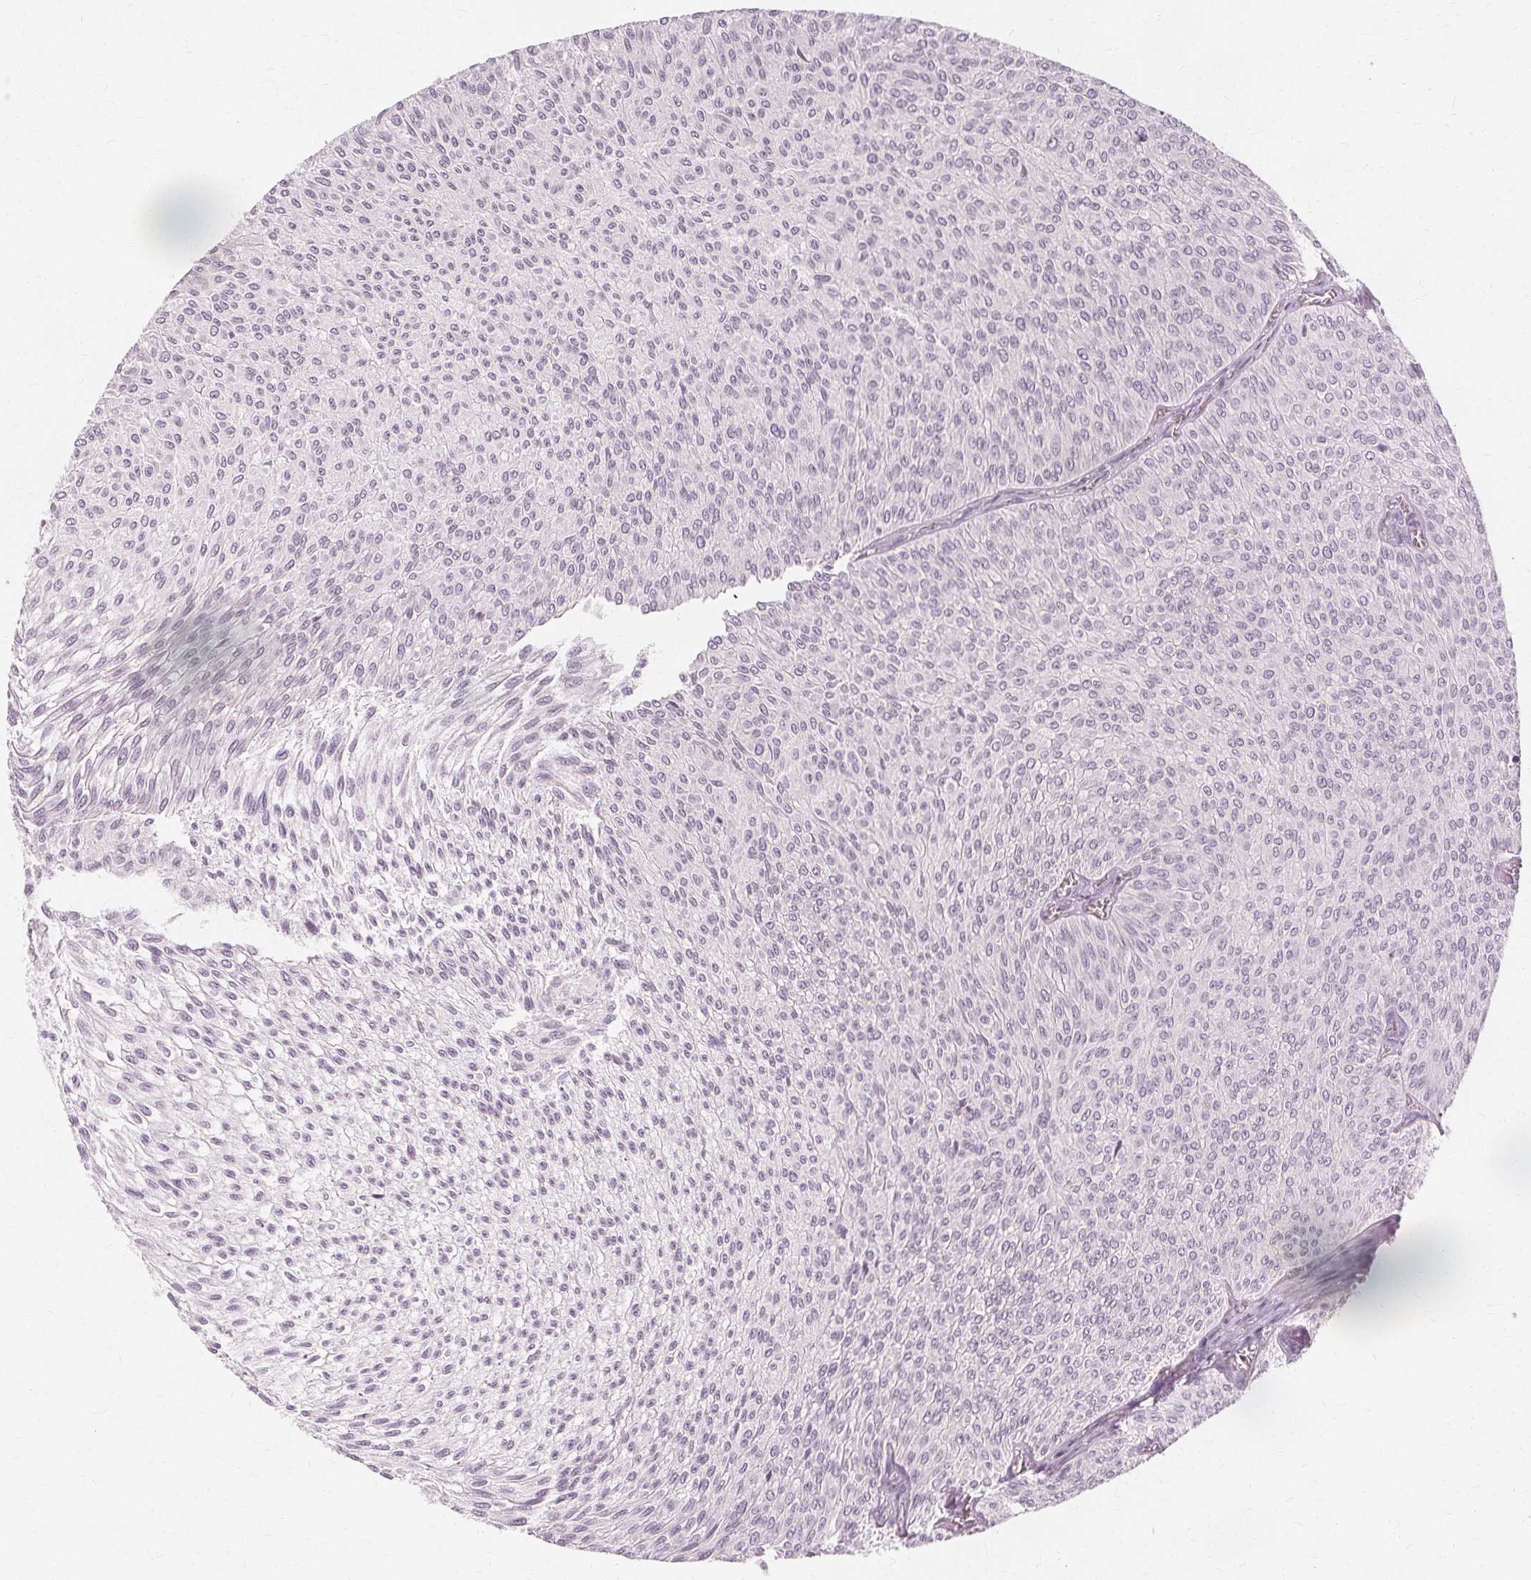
{"staining": {"intensity": "negative", "quantity": "none", "location": "none"}, "tissue": "urothelial cancer", "cell_type": "Tumor cells", "image_type": "cancer", "snomed": [{"axis": "morphology", "description": "Urothelial carcinoma, Low grade"}, {"axis": "topography", "description": "Urinary bladder"}], "caption": "Urothelial carcinoma (low-grade) was stained to show a protein in brown. There is no significant positivity in tumor cells. Nuclei are stained in blue.", "gene": "NXPE1", "patient": {"sex": "male", "age": 91}}